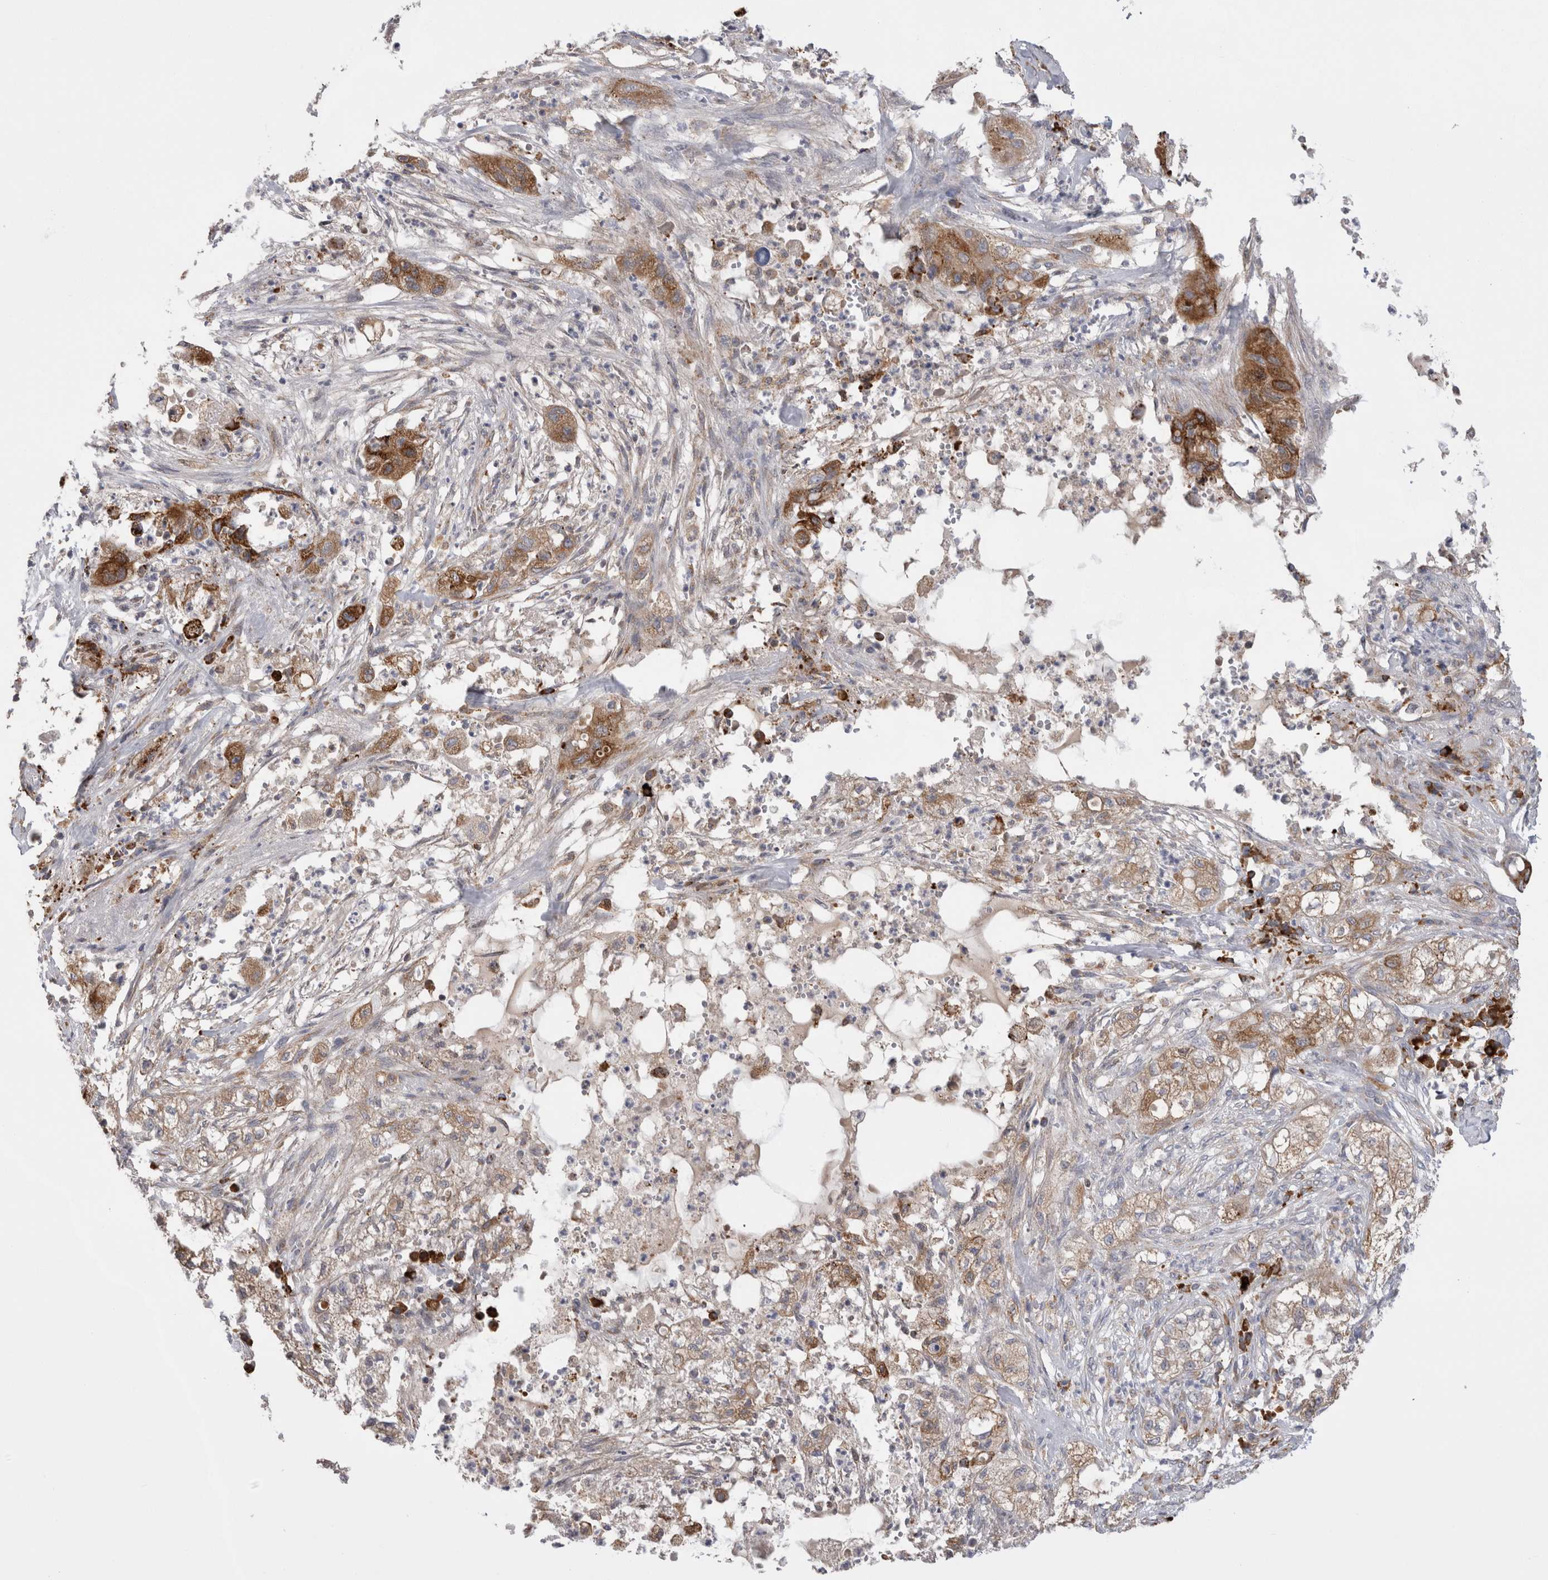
{"staining": {"intensity": "moderate", "quantity": ">75%", "location": "cytoplasmic/membranous"}, "tissue": "pancreatic cancer", "cell_type": "Tumor cells", "image_type": "cancer", "snomed": [{"axis": "morphology", "description": "Adenocarcinoma, NOS"}, {"axis": "topography", "description": "Pancreas"}], "caption": "Human pancreatic cancer (adenocarcinoma) stained with a protein marker demonstrates moderate staining in tumor cells.", "gene": "ZNF341", "patient": {"sex": "female", "age": 78}}